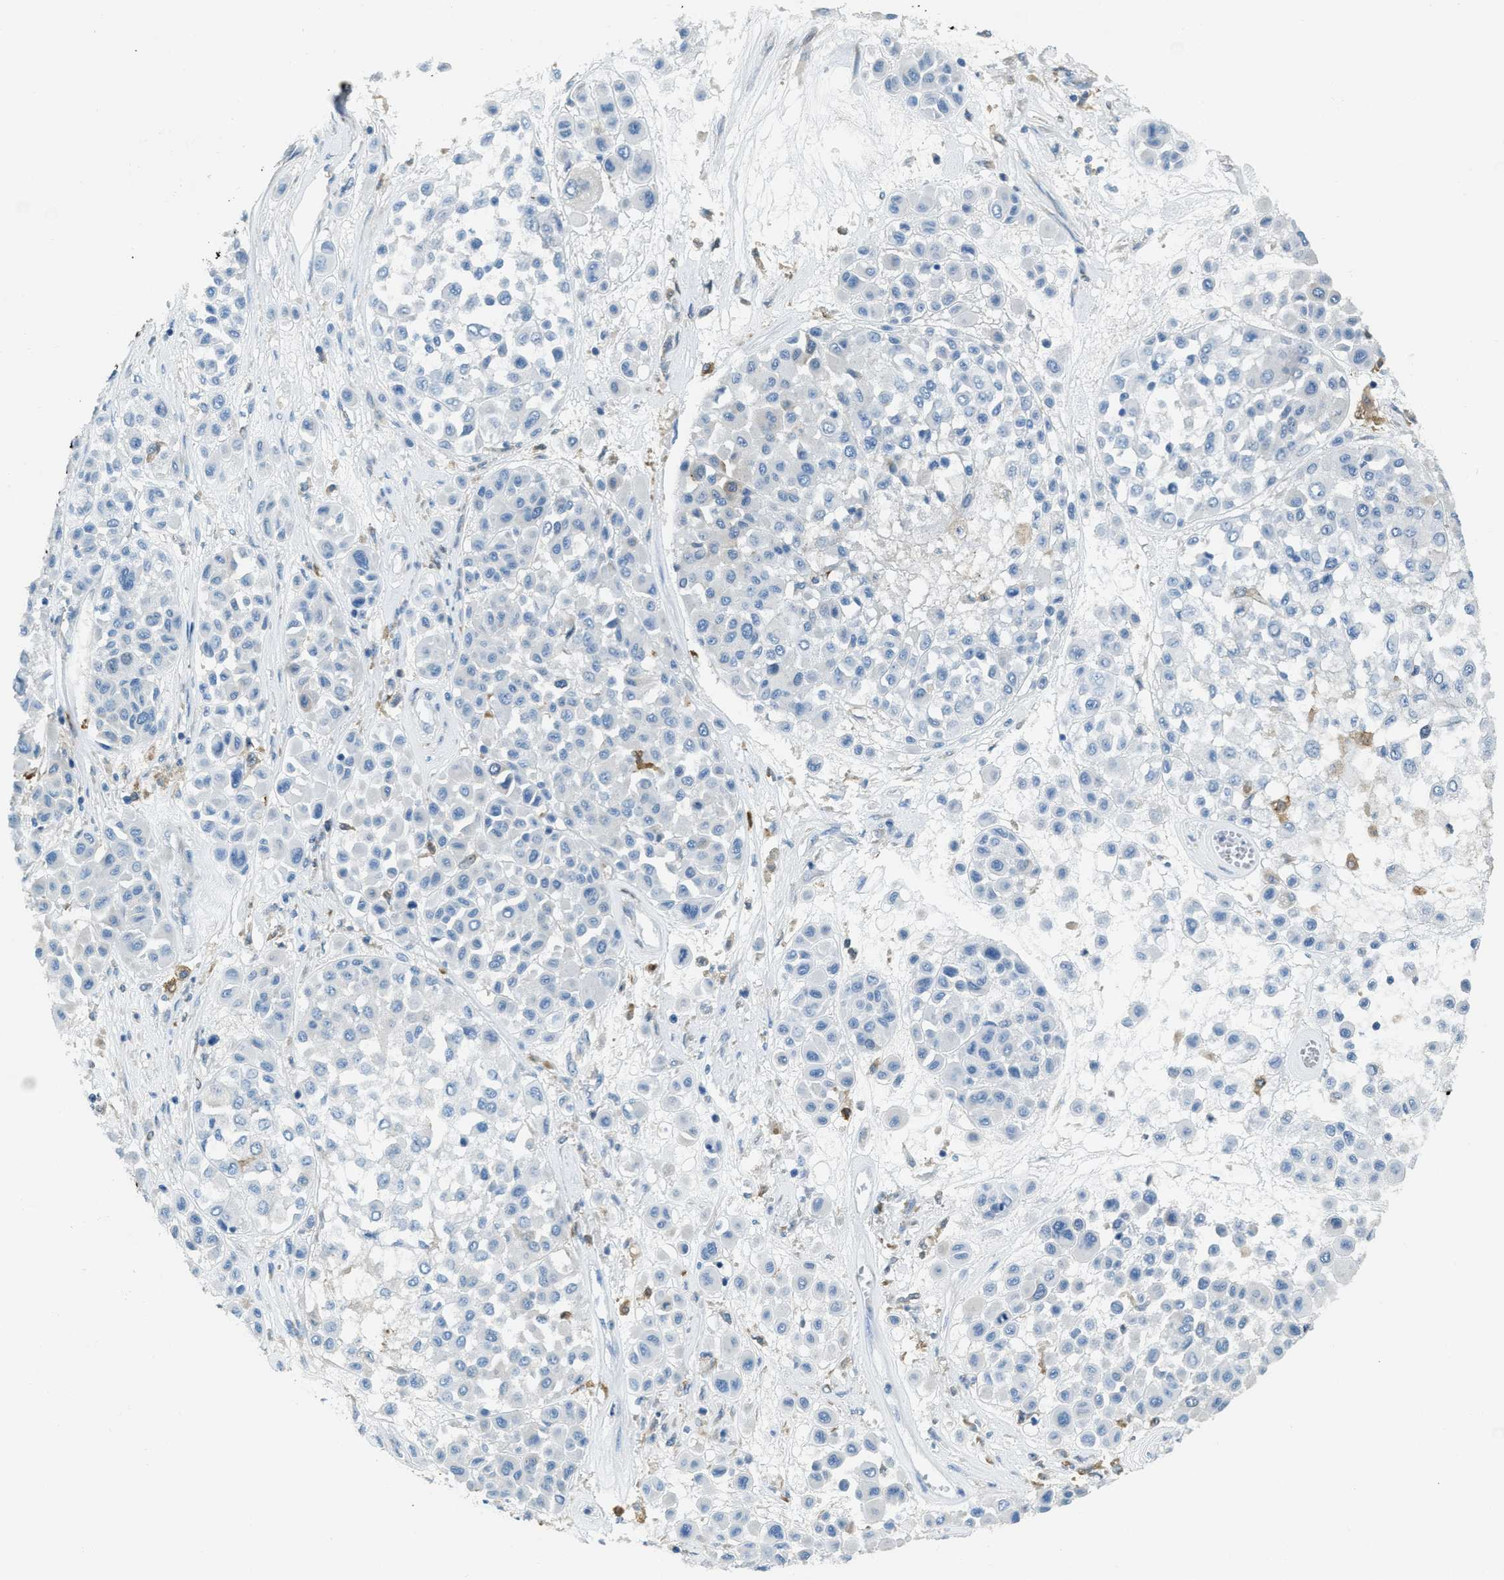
{"staining": {"intensity": "negative", "quantity": "none", "location": "none"}, "tissue": "melanoma", "cell_type": "Tumor cells", "image_type": "cancer", "snomed": [{"axis": "morphology", "description": "Malignant melanoma, Metastatic site"}, {"axis": "topography", "description": "Soft tissue"}], "caption": "A high-resolution image shows immunohistochemistry (IHC) staining of melanoma, which demonstrates no significant expression in tumor cells. The staining is performed using DAB brown chromogen with nuclei counter-stained in using hematoxylin.", "gene": "MATCAP2", "patient": {"sex": "male", "age": 41}}